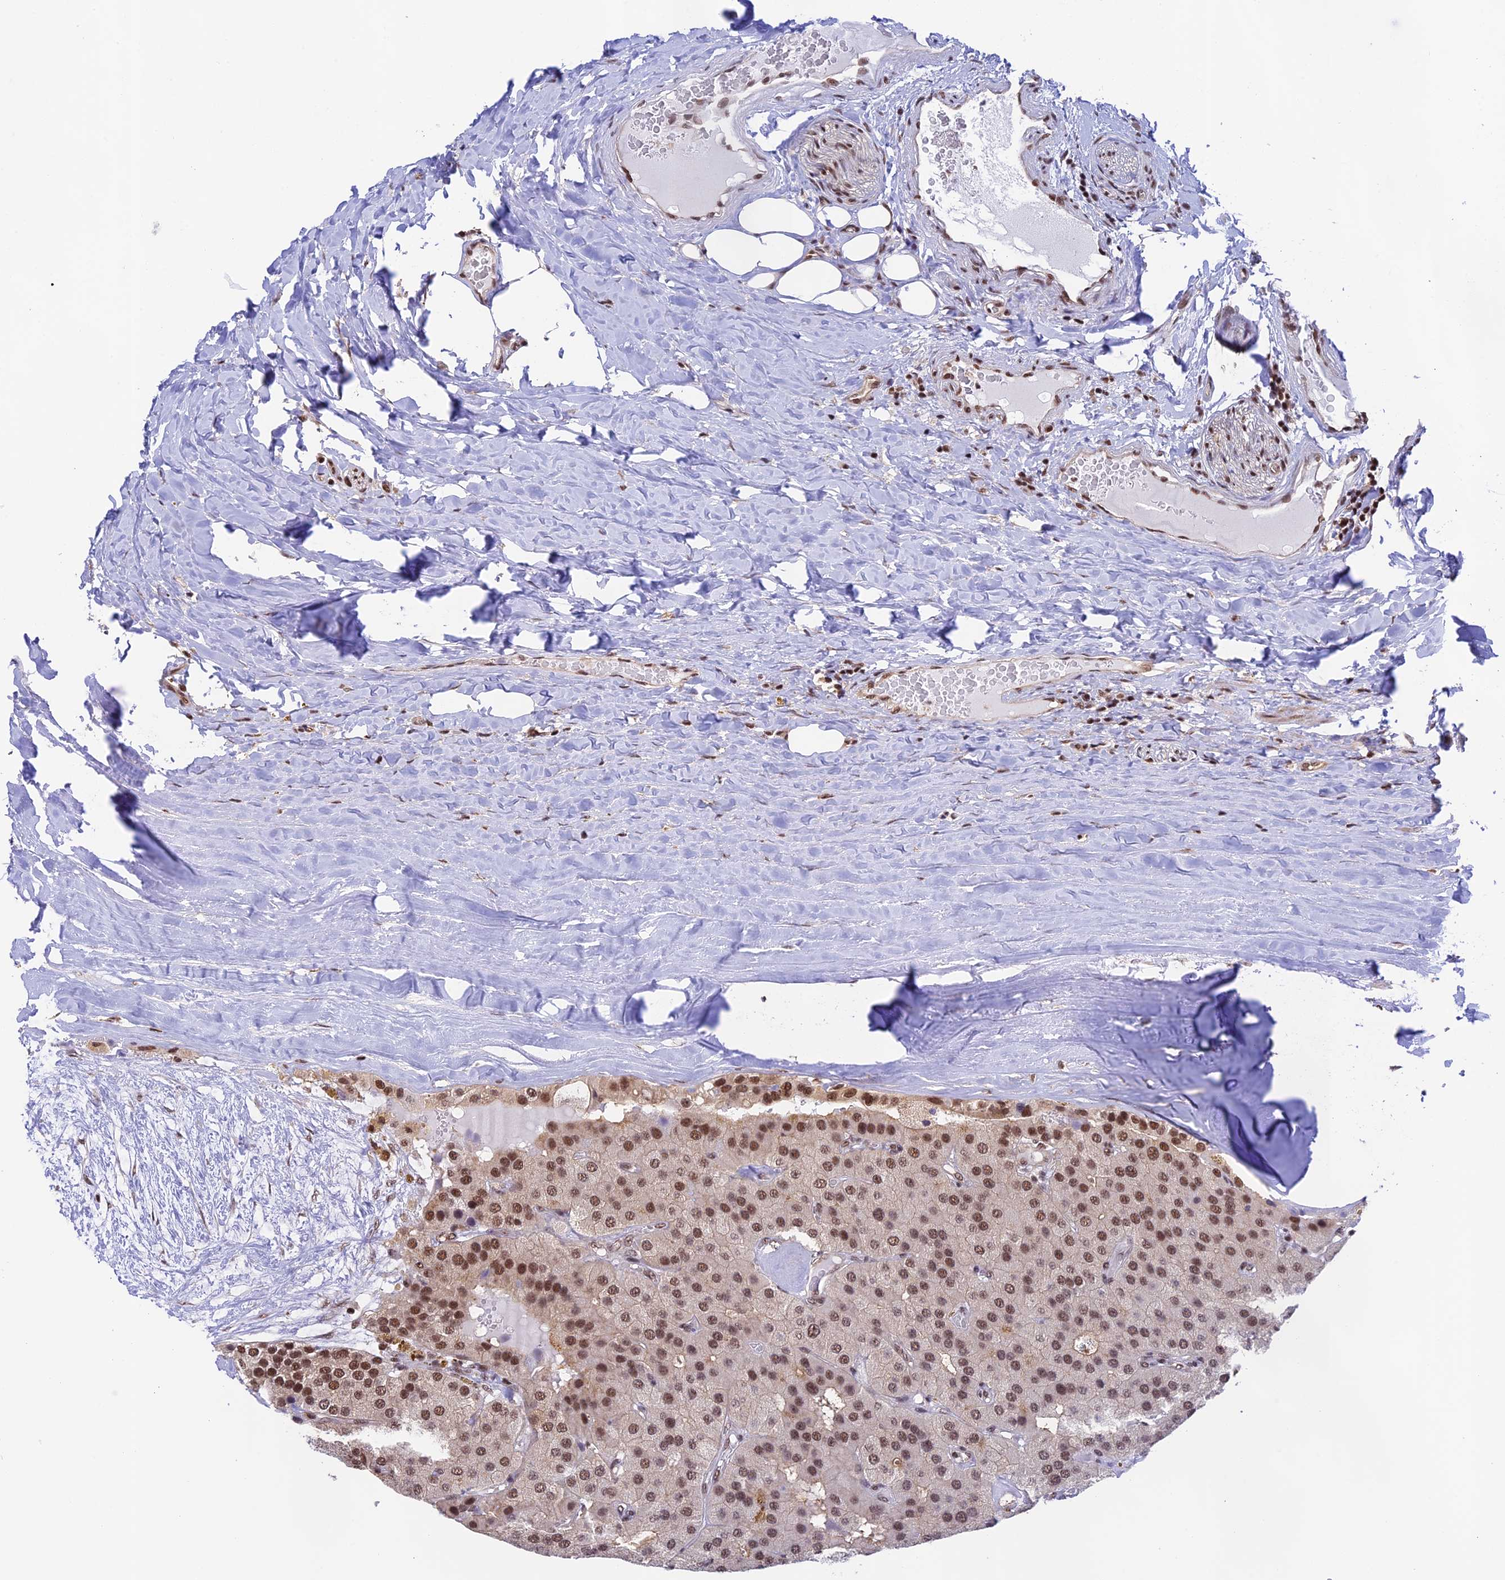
{"staining": {"intensity": "strong", "quantity": ">75%", "location": "nuclear"}, "tissue": "parathyroid gland", "cell_type": "Glandular cells", "image_type": "normal", "snomed": [{"axis": "morphology", "description": "Normal tissue, NOS"}, {"axis": "morphology", "description": "Adenoma, NOS"}, {"axis": "topography", "description": "Parathyroid gland"}], "caption": "A high amount of strong nuclear staining is present in about >75% of glandular cells in benign parathyroid gland.", "gene": "THAP11", "patient": {"sex": "female", "age": 86}}